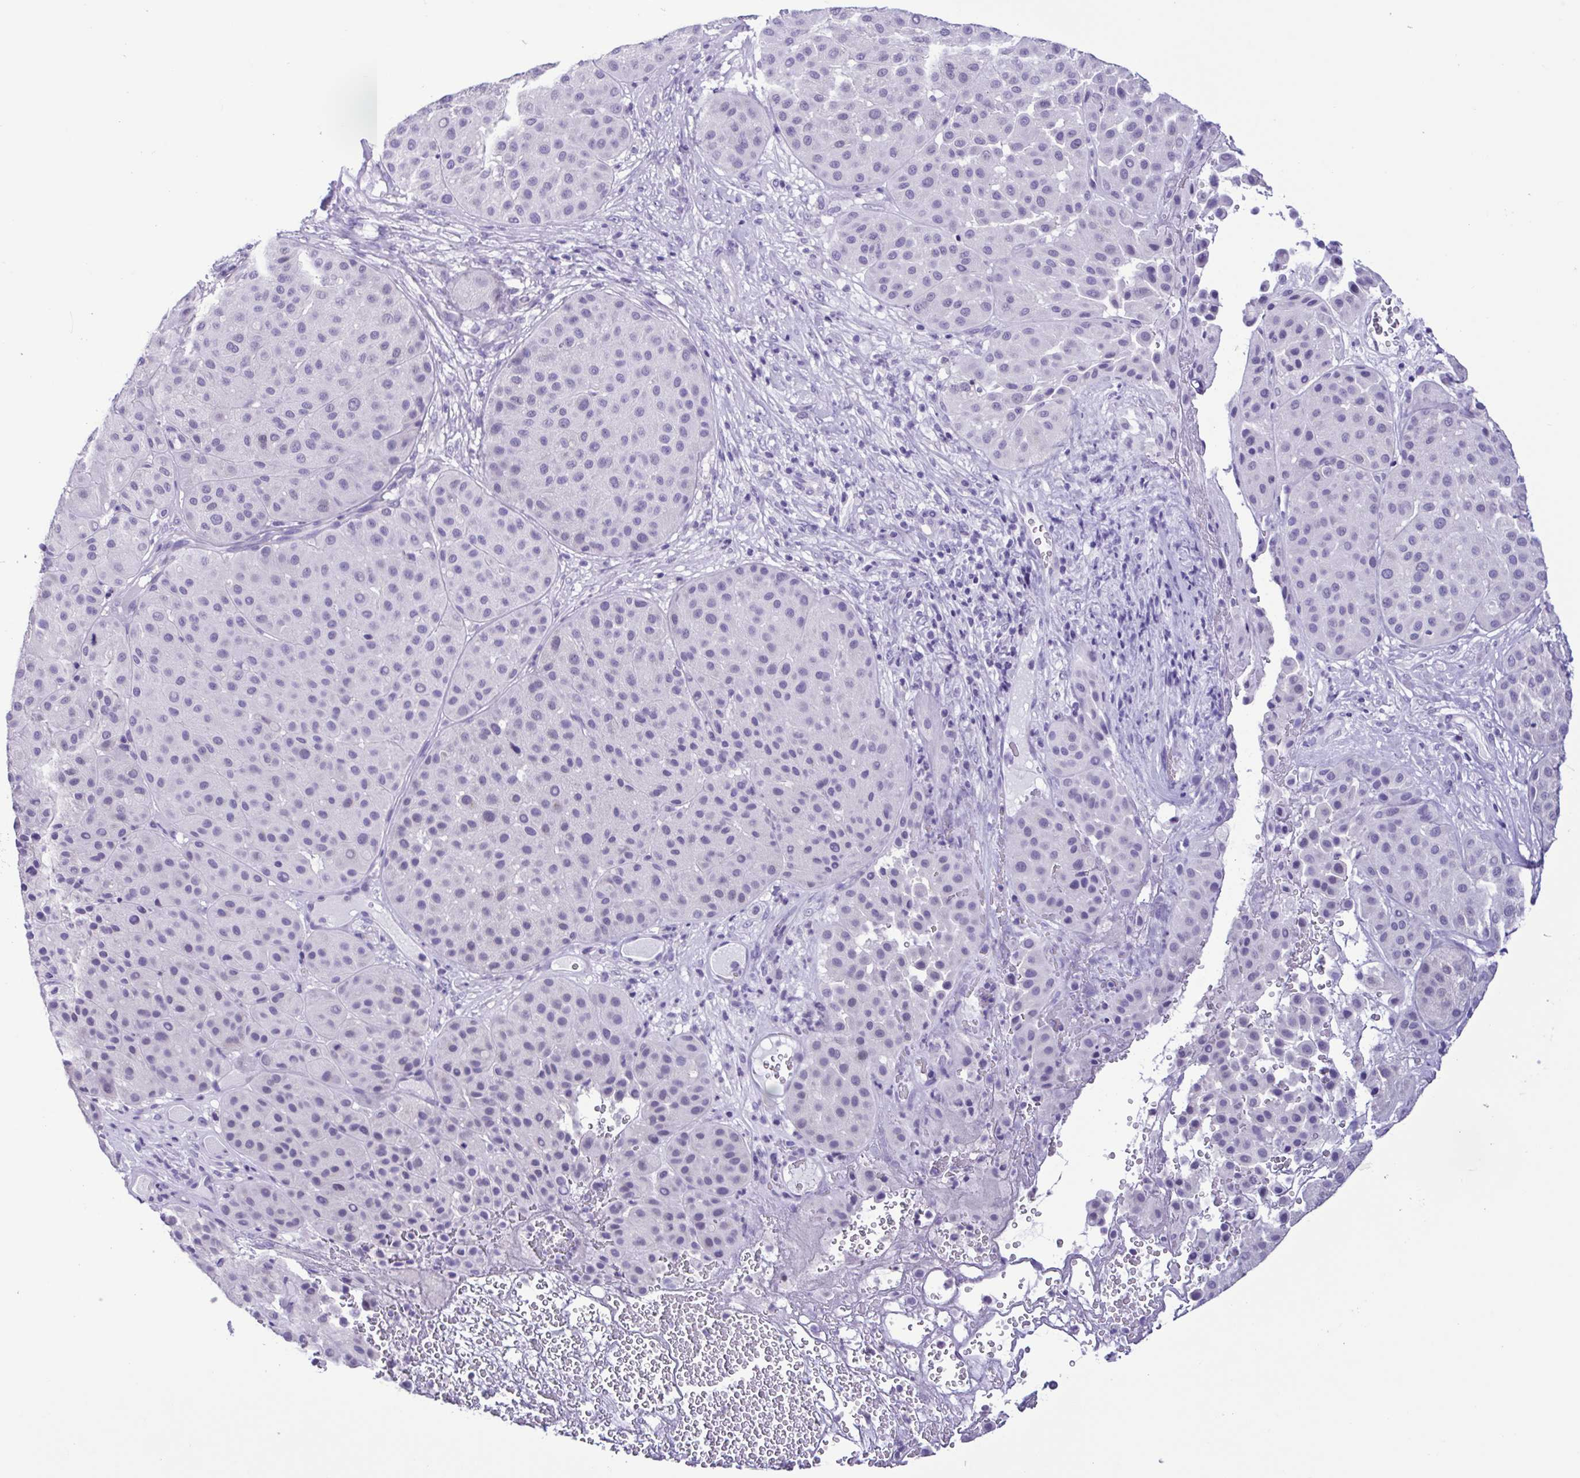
{"staining": {"intensity": "negative", "quantity": "none", "location": "none"}, "tissue": "melanoma", "cell_type": "Tumor cells", "image_type": "cancer", "snomed": [{"axis": "morphology", "description": "Malignant melanoma, Metastatic site"}, {"axis": "topography", "description": "Smooth muscle"}], "caption": "Protein analysis of melanoma exhibits no significant expression in tumor cells.", "gene": "CBY2", "patient": {"sex": "male", "age": 41}}